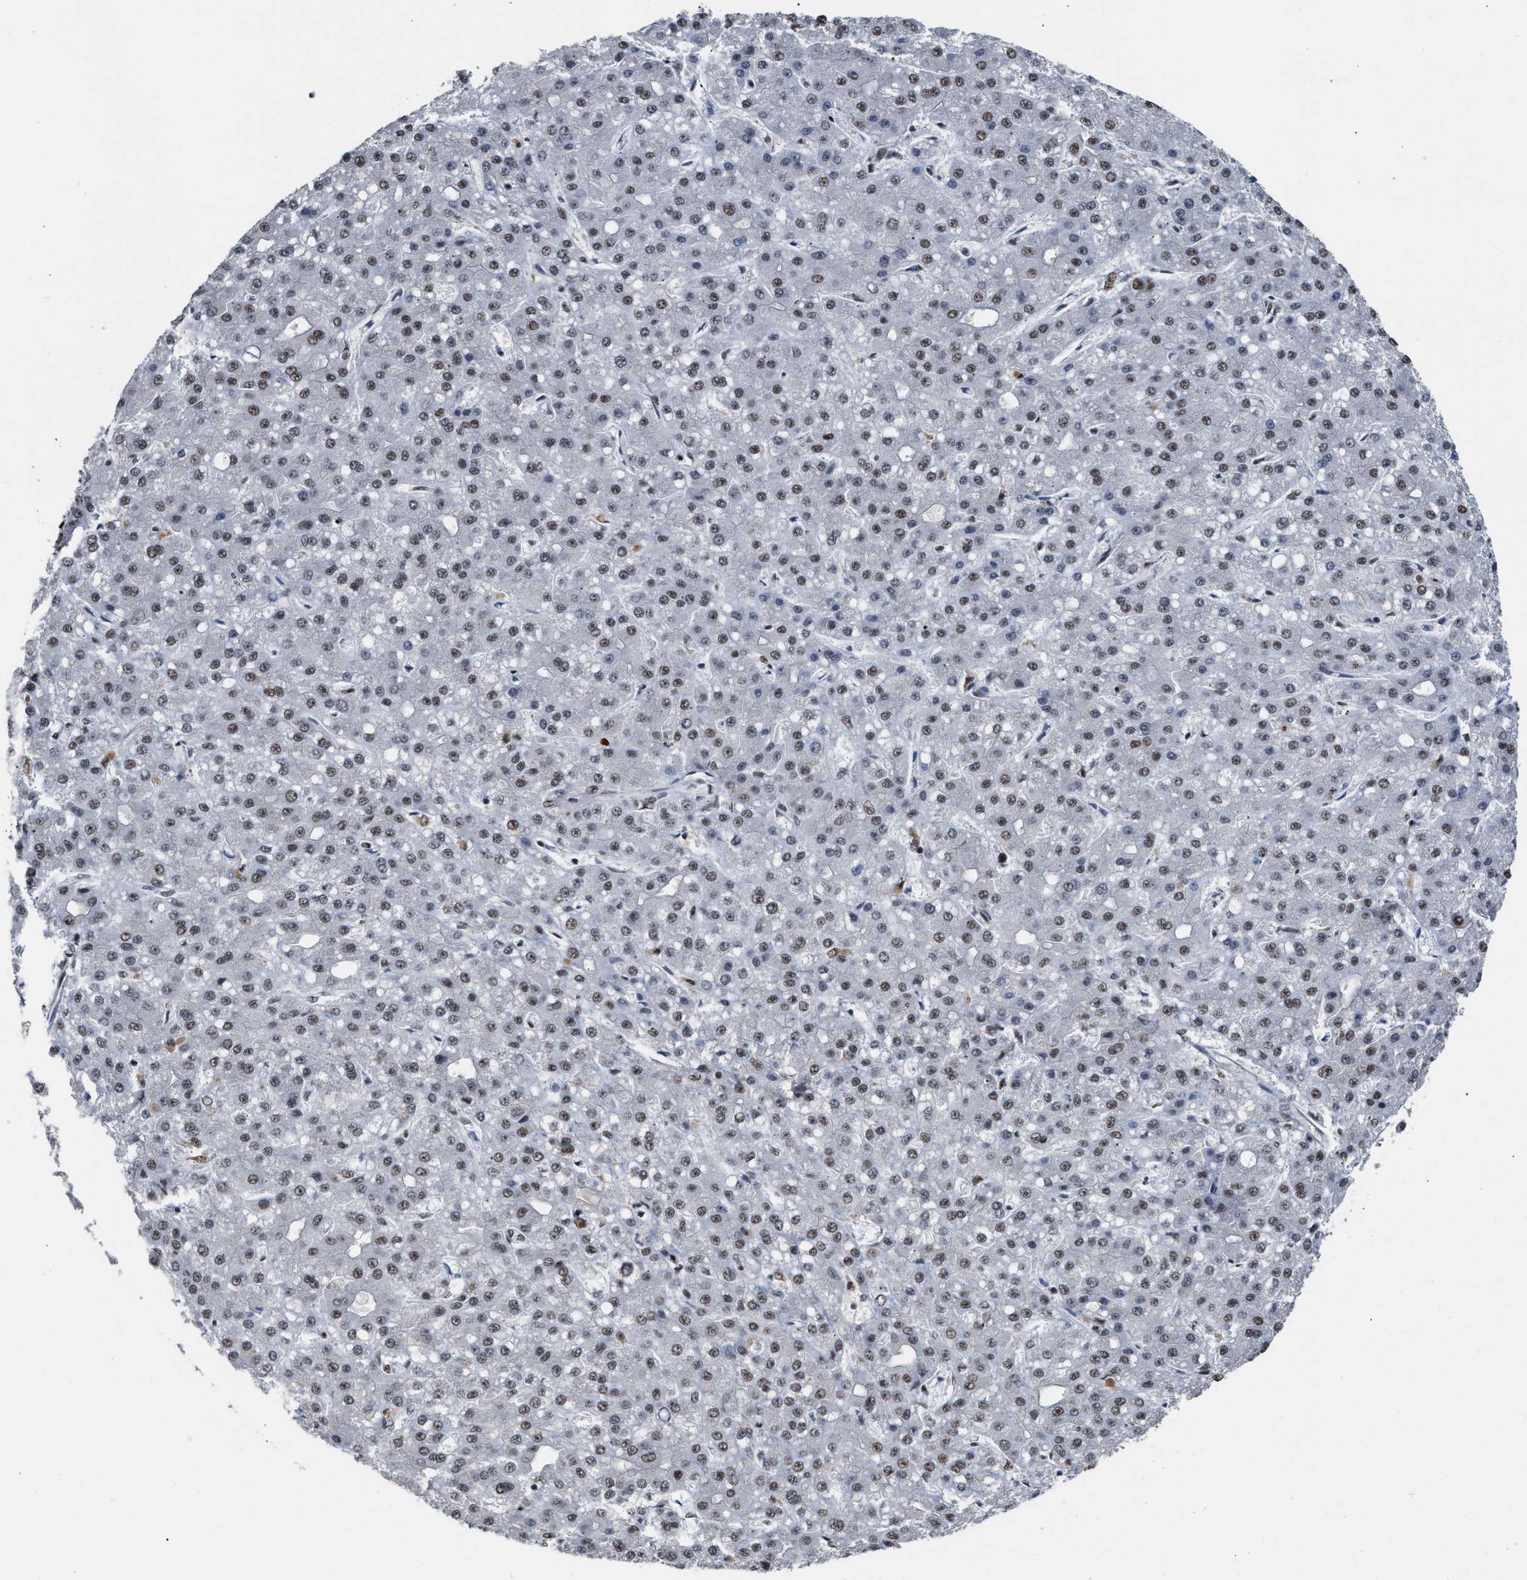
{"staining": {"intensity": "moderate", "quantity": "25%-75%", "location": "nuclear"}, "tissue": "liver cancer", "cell_type": "Tumor cells", "image_type": "cancer", "snomed": [{"axis": "morphology", "description": "Carcinoma, Hepatocellular, NOS"}, {"axis": "topography", "description": "Liver"}], "caption": "Human liver hepatocellular carcinoma stained with a protein marker reveals moderate staining in tumor cells.", "gene": "EIF4A3", "patient": {"sex": "male", "age": 67}}